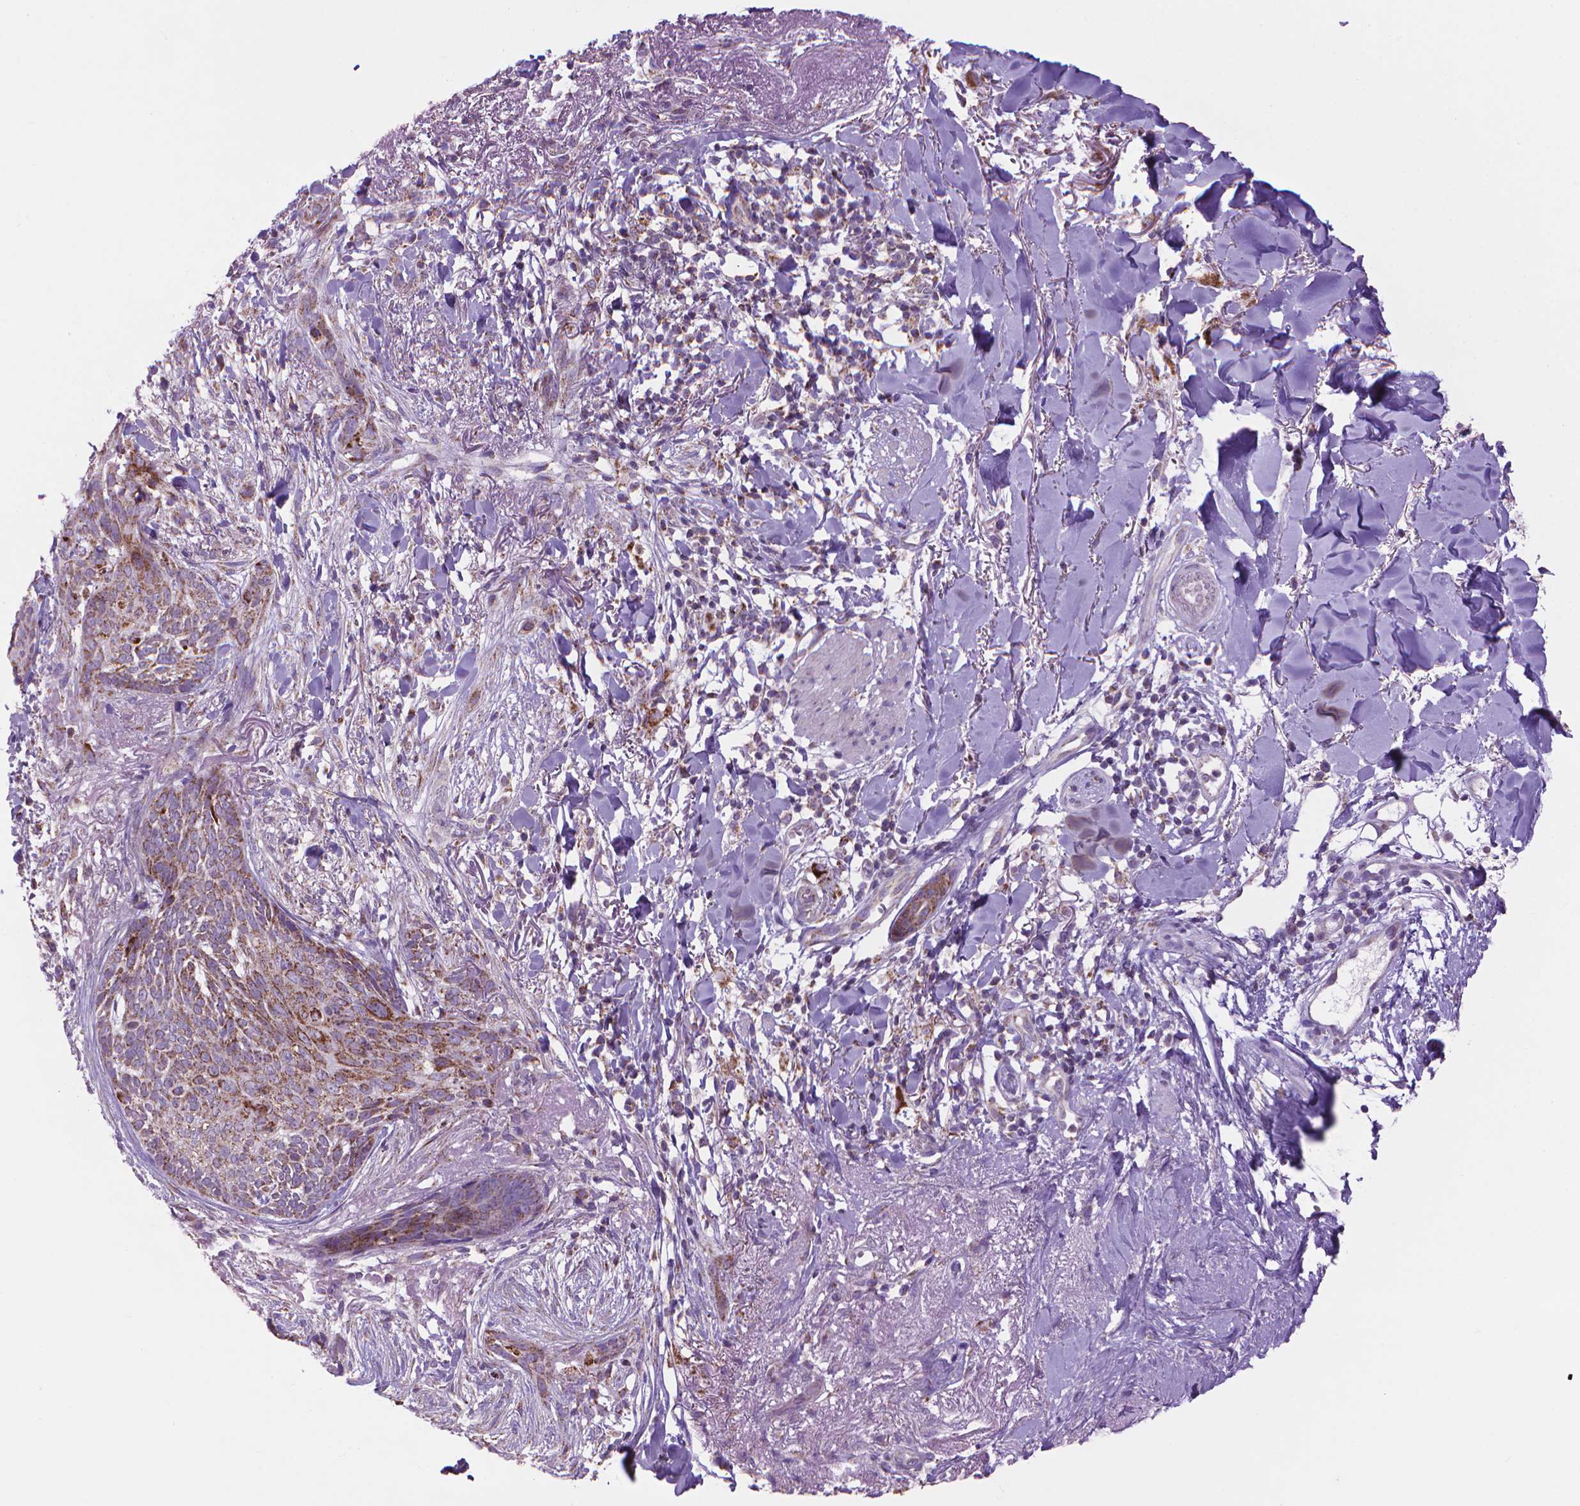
{"staining": {"intensity": "strong", "quantity": "25%-75%", "location": "cytoplasmic/membranous"}, "tissue": "skin cancer", "cell_type": "Tumor cells", "image_type": "cancer", "snomed": [{"axis": "morphology", "description": "Normal tissue, NOS"}, {"axis": "morphology", "description": "Basal cell carcinoma"}, {"axis": "topography", "description": "Skin"}], "caption": "IHC staining of basal cell carcinoma (skin), which reveals high levels of strong cytoplasmic/membranous expression in about 25%-75% of tumor cells indicating strong cytoplasmic/membranous protein expression. The staining was performed using DAB (brown) for protein detection and nuclei were counterstained in hematoxylin (blue).", "gene": "VDAC1", "patient": {"sex": "male", "age": 84}}